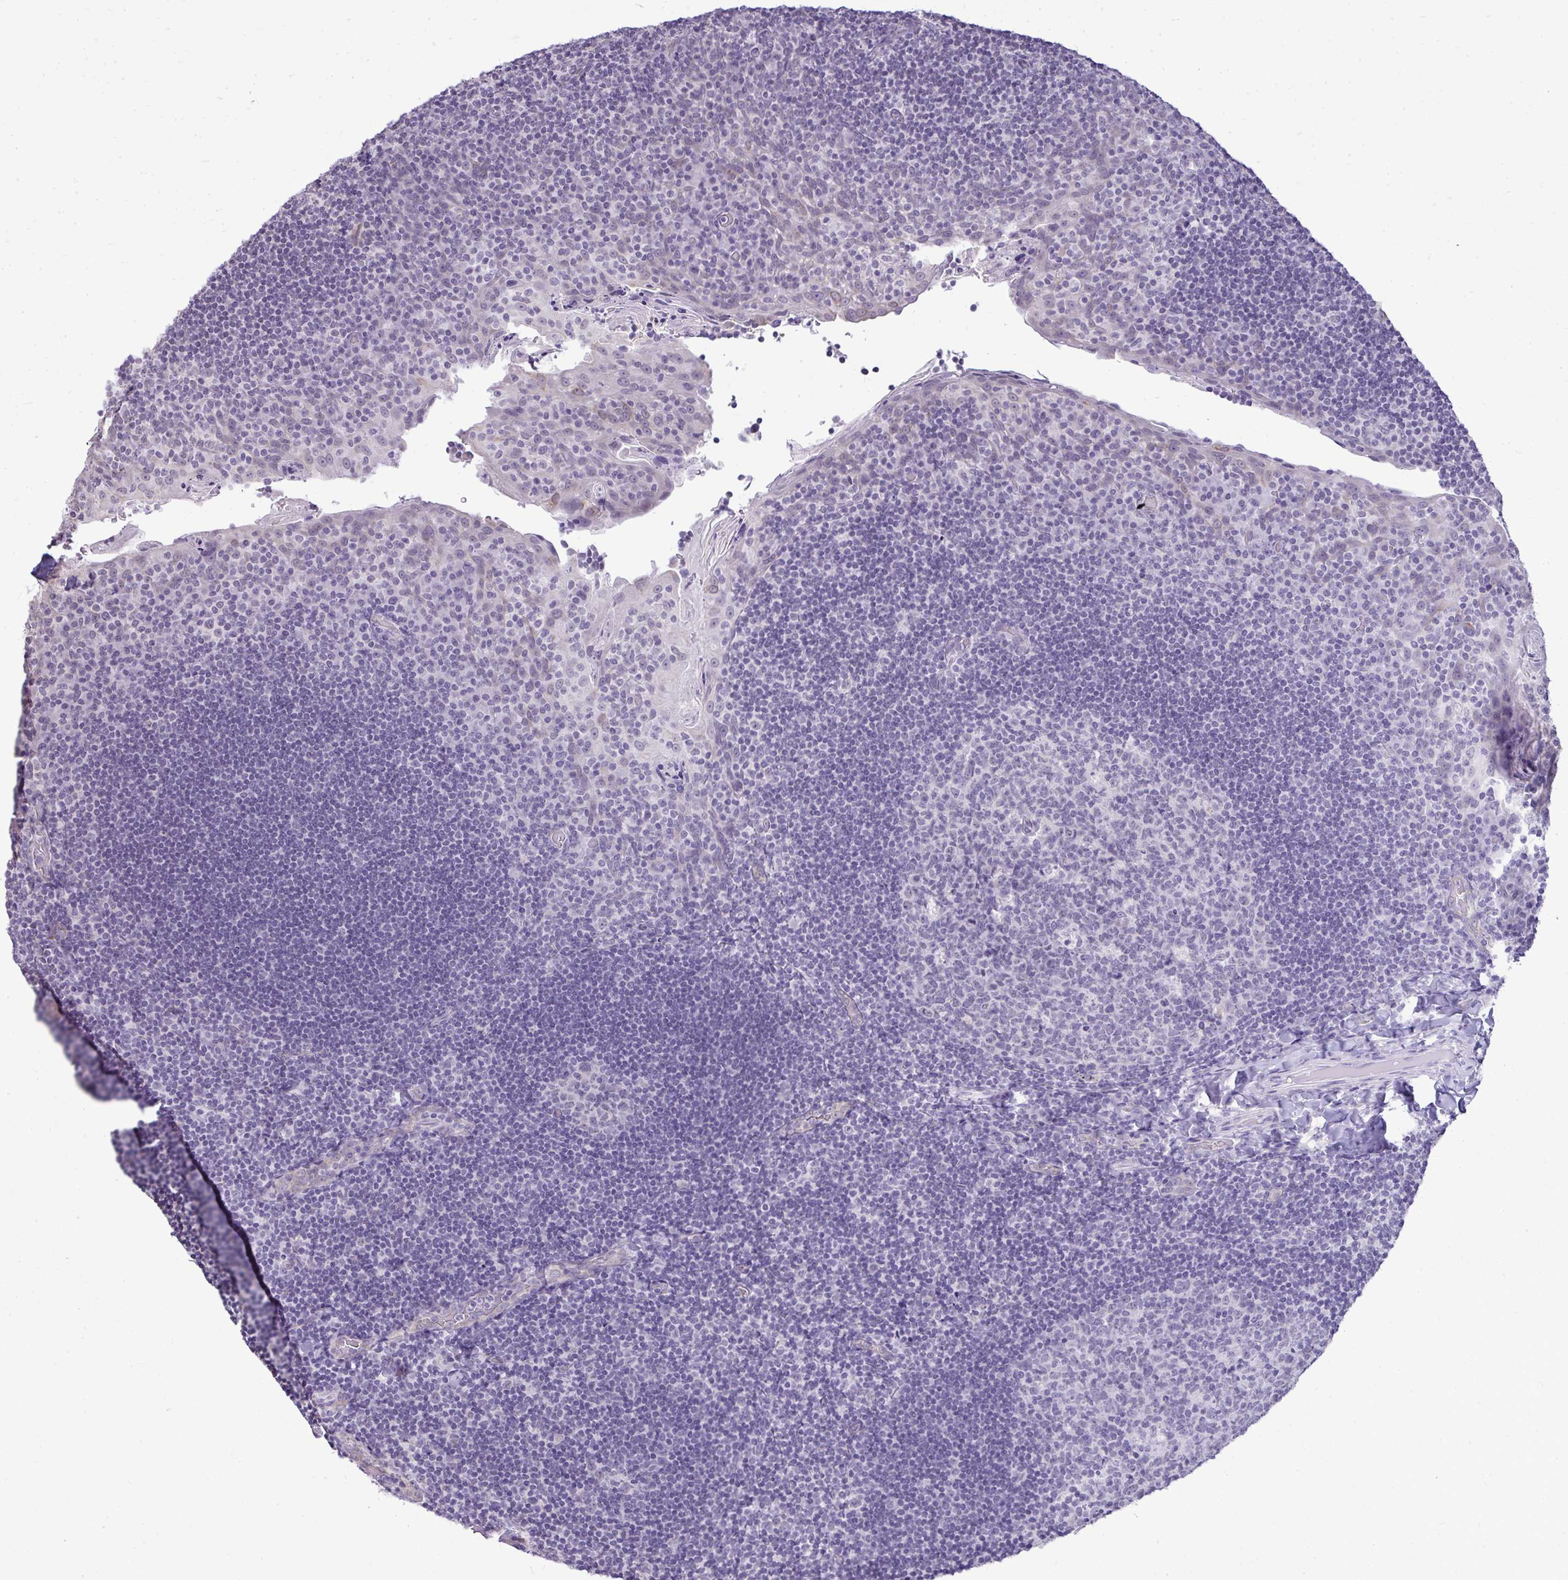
{"staining": {"intensity": "negative", "quantity": "none", "location": "none"}, "tissue": "tonsil", "cell_type": "Germinal center cells", "image_type": "normal", "snomed": [{"axis": "morphology", "description": "Normal tissue, NOS"}, {"axis": "topography", "description": "Tonsil"}], "caption": "Immunohistochemical staining of unremarkable human tonsil demonstrates no significant staining in germinal center cells.", "gene": "NPPA", "patient": {"sex": "male", "age": 17}}